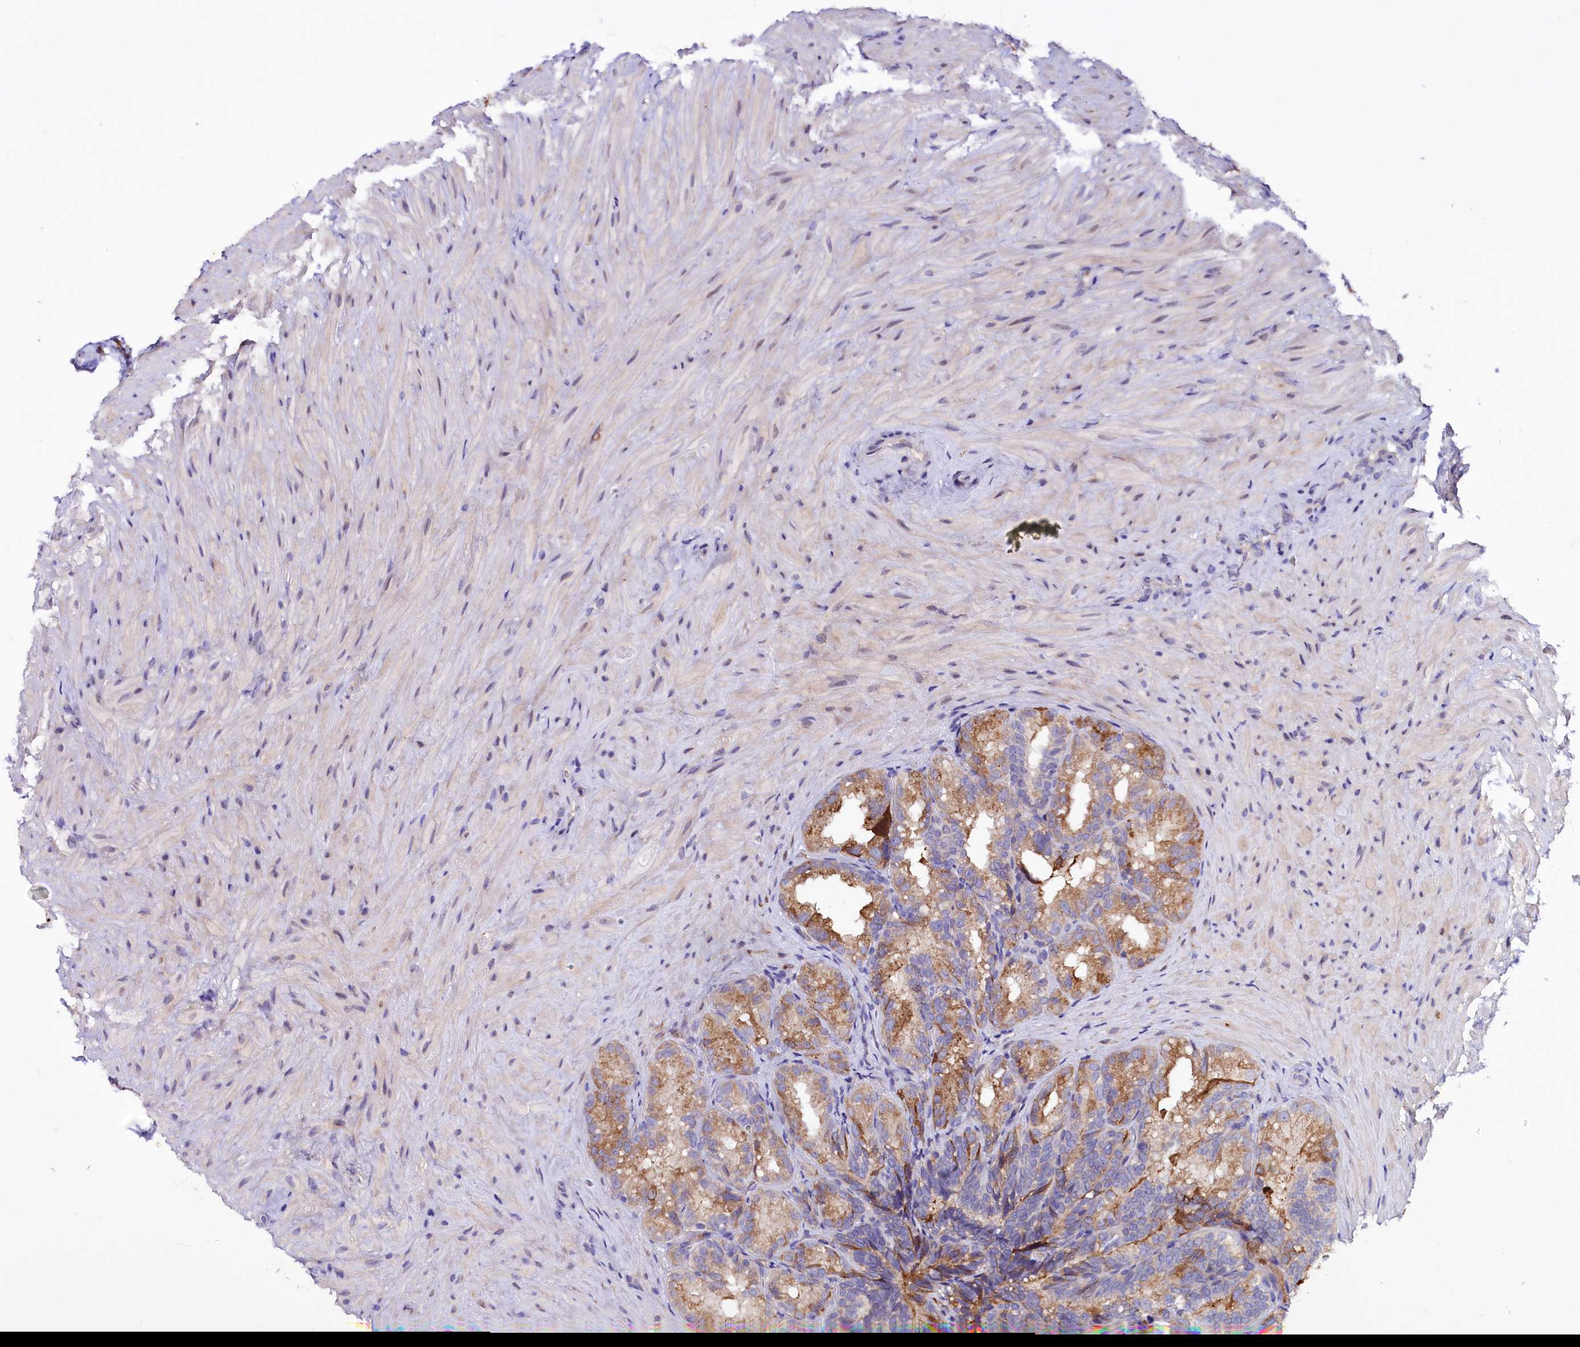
{"staining": {"intensity": "moderate", "quantity": ">75%", "location": "cytoplasmic/membranous"}, "tissue": "seminal vesicle", "cell_type": "Glandular cells", "image_type": "normal", "snomed": [{"axis": "morphology", "description": "Normal tissue, NOS"}, {"axis": "topography", "description": "Seminal veicle"}], "caption": "Immunohistochemistry (IHC) photomicrograph of normal seminal vesicle: human seminal vesicle stained using immunohistochemistry (IHC) displays medium levels of moderate protein expression localized specifically in the cytoplasmic/membranous of glandular cells, appearing as a cytoplasmic/membranous brown color.", "gene": "CEP295", "patient": {"sex": "male", "age": 60}}